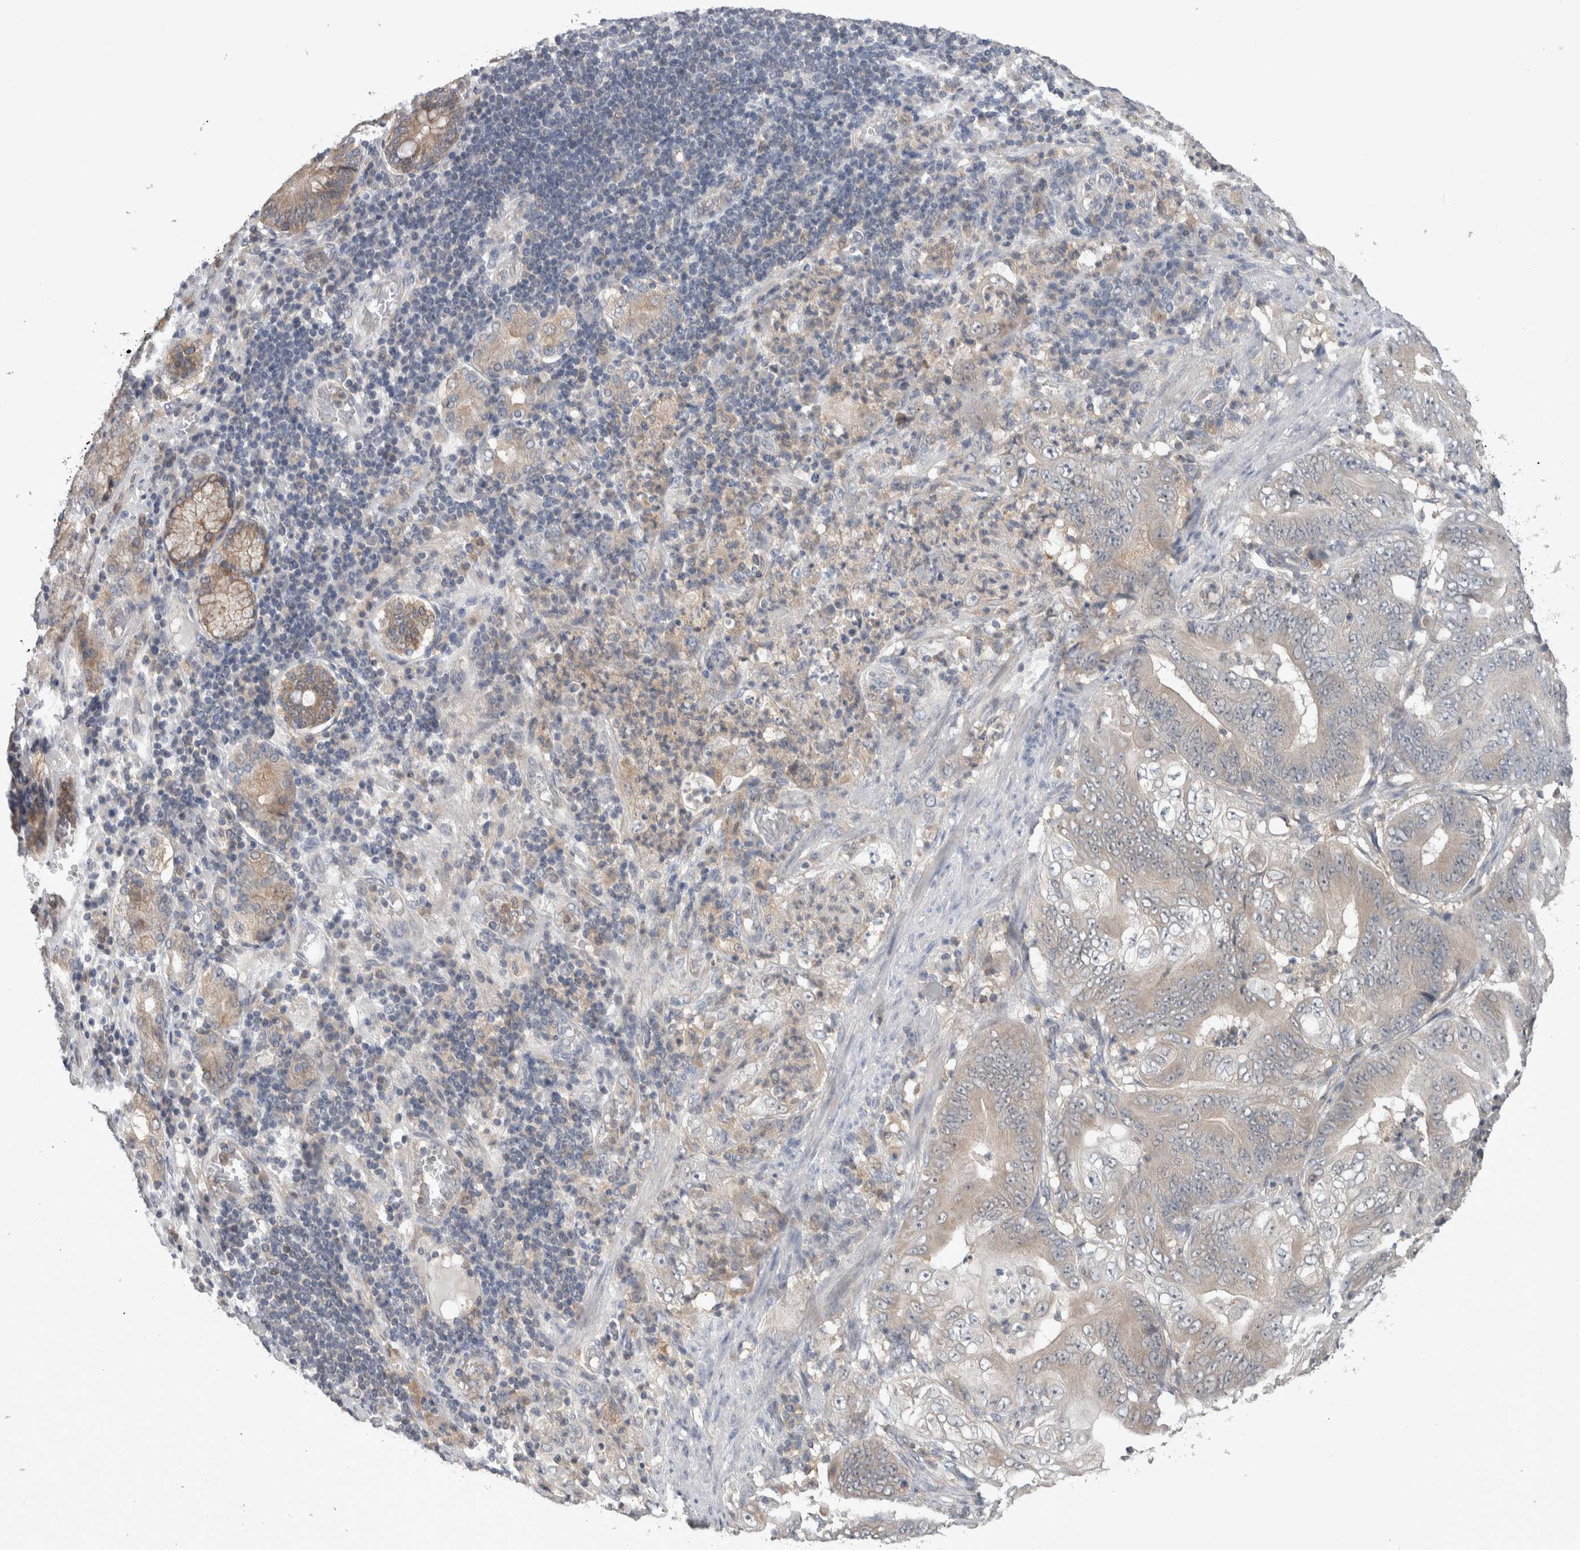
{"staining": {"intensity": "weak", "quantity": "<25%", "location": "cytoplasmic/membranous"}, "tissue": "stomach cancer", "cell_type": "Tumor cells", "image_type": "cancer", "snomed": [{"axis": "morphology", "description": "Adenocarcinoma, NOS"}, {"axis": "topography", "description": "Stomach"}], "caption": "This is a photomicrograph of immunohistochemistry (IHC) staining of adenocarcinoma (stomach), which shows no positivity in tumor cells.", "gene": "HTATIP2", "patient": {"sex": "female", "age": 73}}